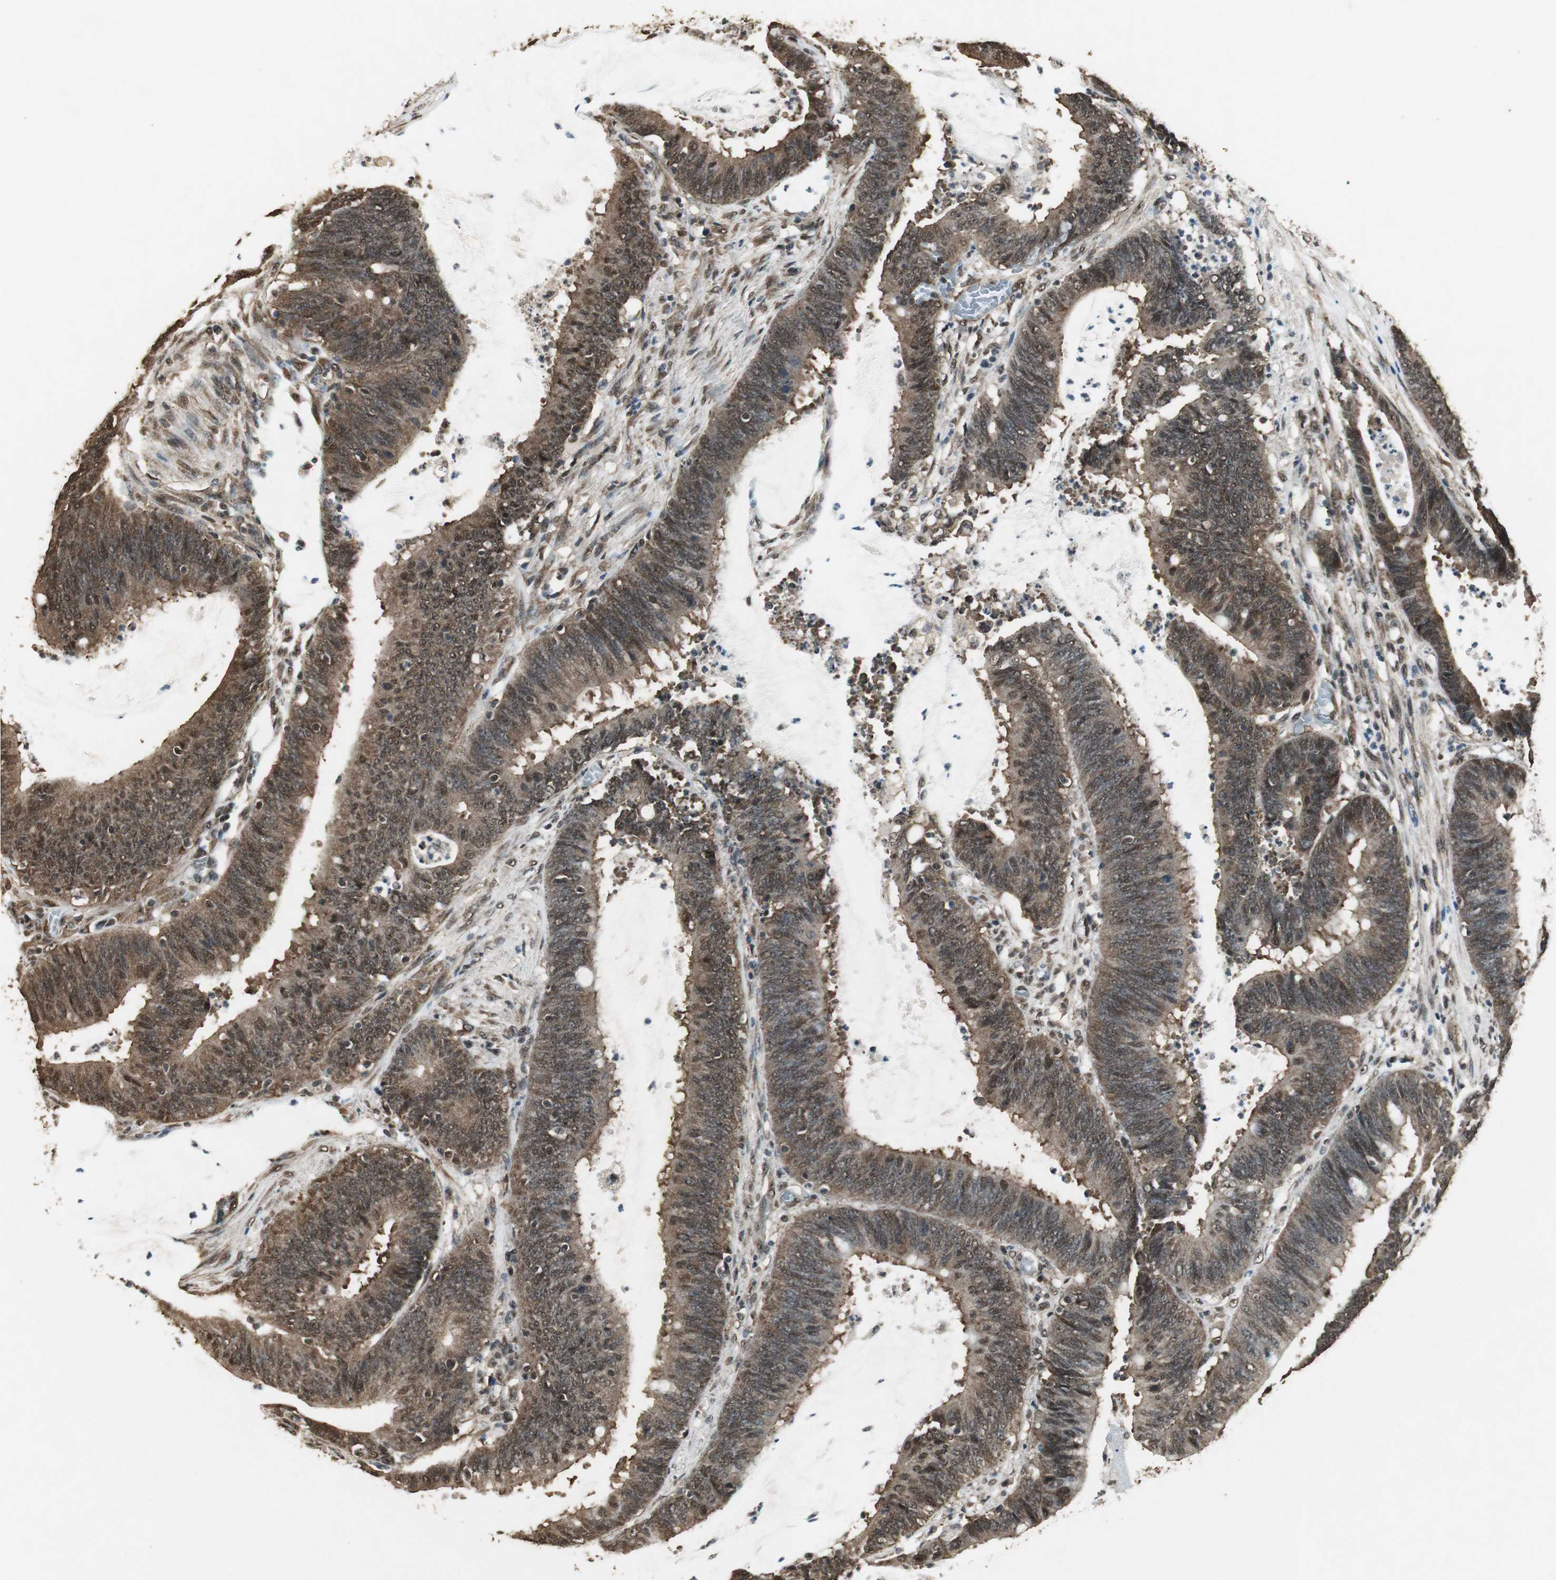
{"staining": {"intensity": "moderate", "quantity": ">75%", "location": "cytoplasmic/membranous,nuclear"}, "tissue": "colorectal cancer", "cell_type": "Tumor cells", "image_type": "cancer", "snomed": [{"axis": "morphology", "description": "Adenocarcinoma, NOS"}, {"axis": "topography", "description": "Rectum"}], "caption": "Colorectal cancer (adenocarcinoma) was stained to show a protein in brown. There is medium levels of moderate cytoplasmic/membranous and nuclear staining in about >75% of tumor cells.", "gene": "PPP1R13B", "patient": {"sex": "female", "age": 66}}